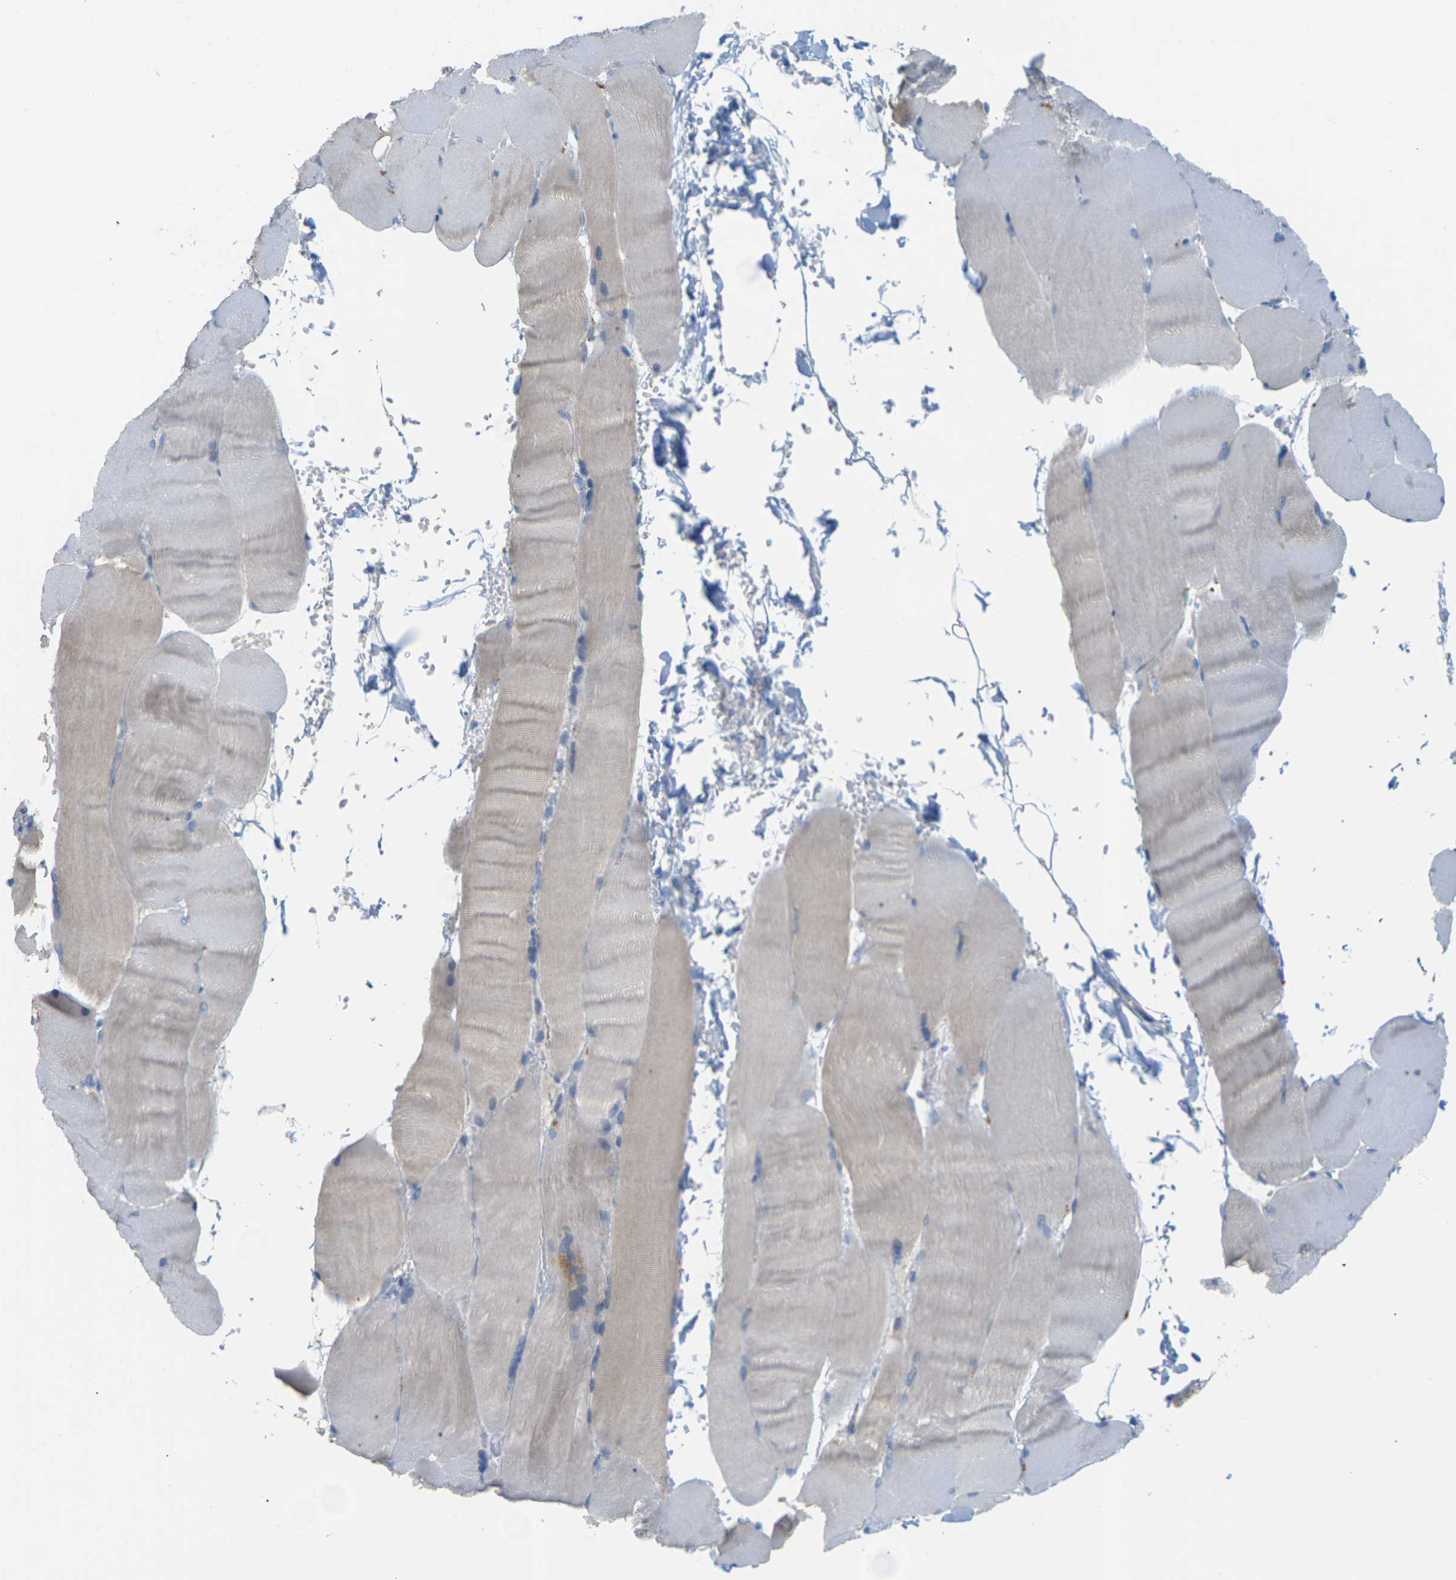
{"staining": {"intensity": "weak", "quantity": "<25%", "location": "cytoplasmic/membranous"}, "tissue": "skeletal muscle", "cell_type": "Myocytes", "image_type": "normal", "snomed": [{"axis": "morphology", "description": "Normal tissue, NOS"}, {"axis": "topography", "description": "Skin"}, {"axis": "topography", "description": "Skeletal muscle"}], "caption": "Histopathology image shows no protein staining in myocytes of unremarkable skeletal muscle.", "gene": "CLDN3", "patient": {"sex": "male", "age": 83}}